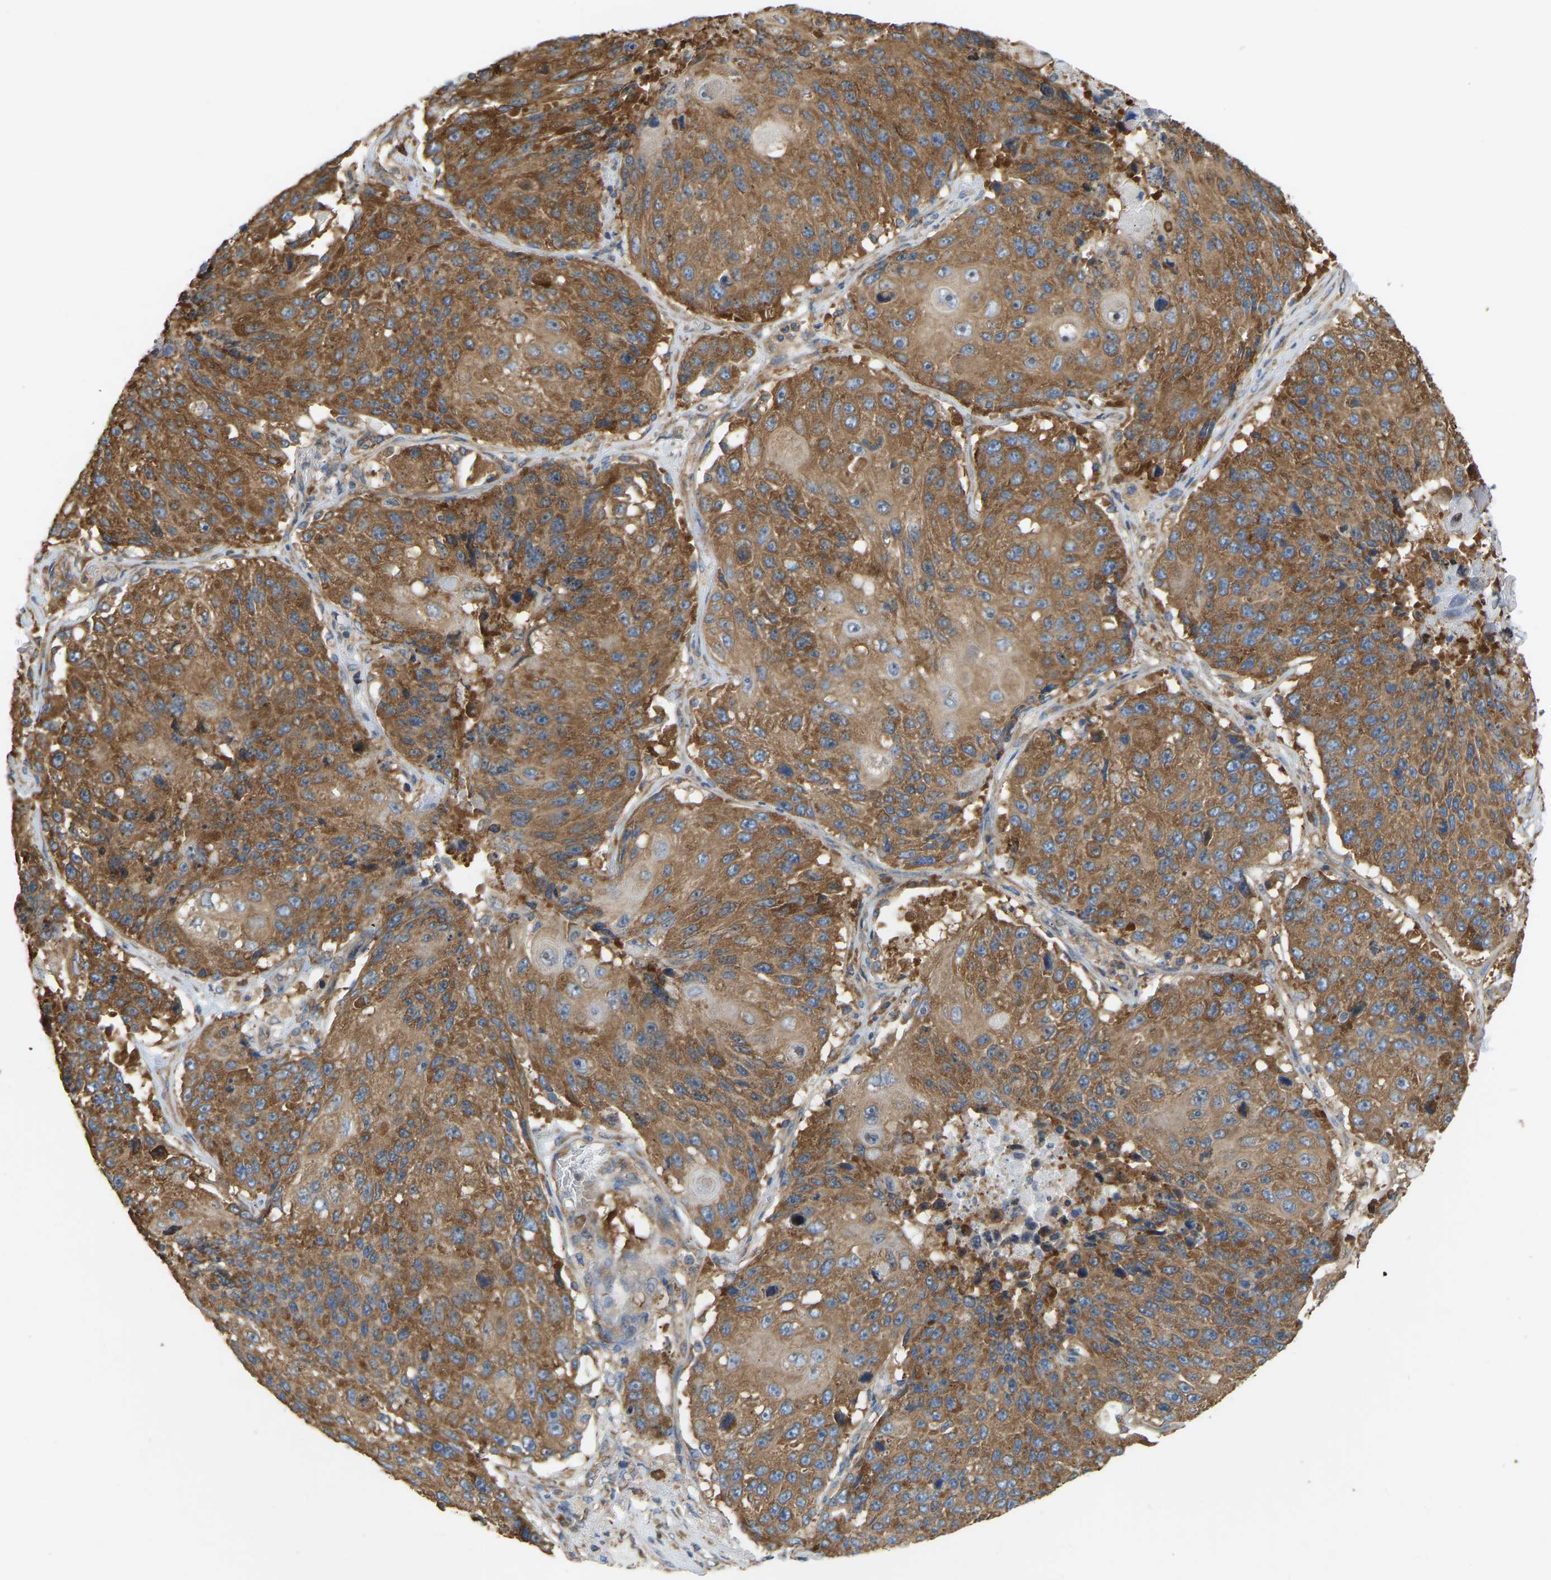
{"staining": {"intensity": "moderate", "quantity": ">75%", "location": "cytoplasmic/membranous"}, "tissue": "lung cancer", "cell_type": "Tumor cells", "image_type": "cancer", "snomed": [{"axis": "morphology", "description": "Squamous cell carcinoma, NOS"}, {"axis": "topography", "description": "Lung"}], "caption": "Squamous cell carcinoma (lung) stained with immunohistochemistry exhibits moderate cytoplasmic/membranous positivity in approximately >75% of tumor cells.", "gene": "RPS6KB2", "patient": {"sex": "male", "age": 61}}